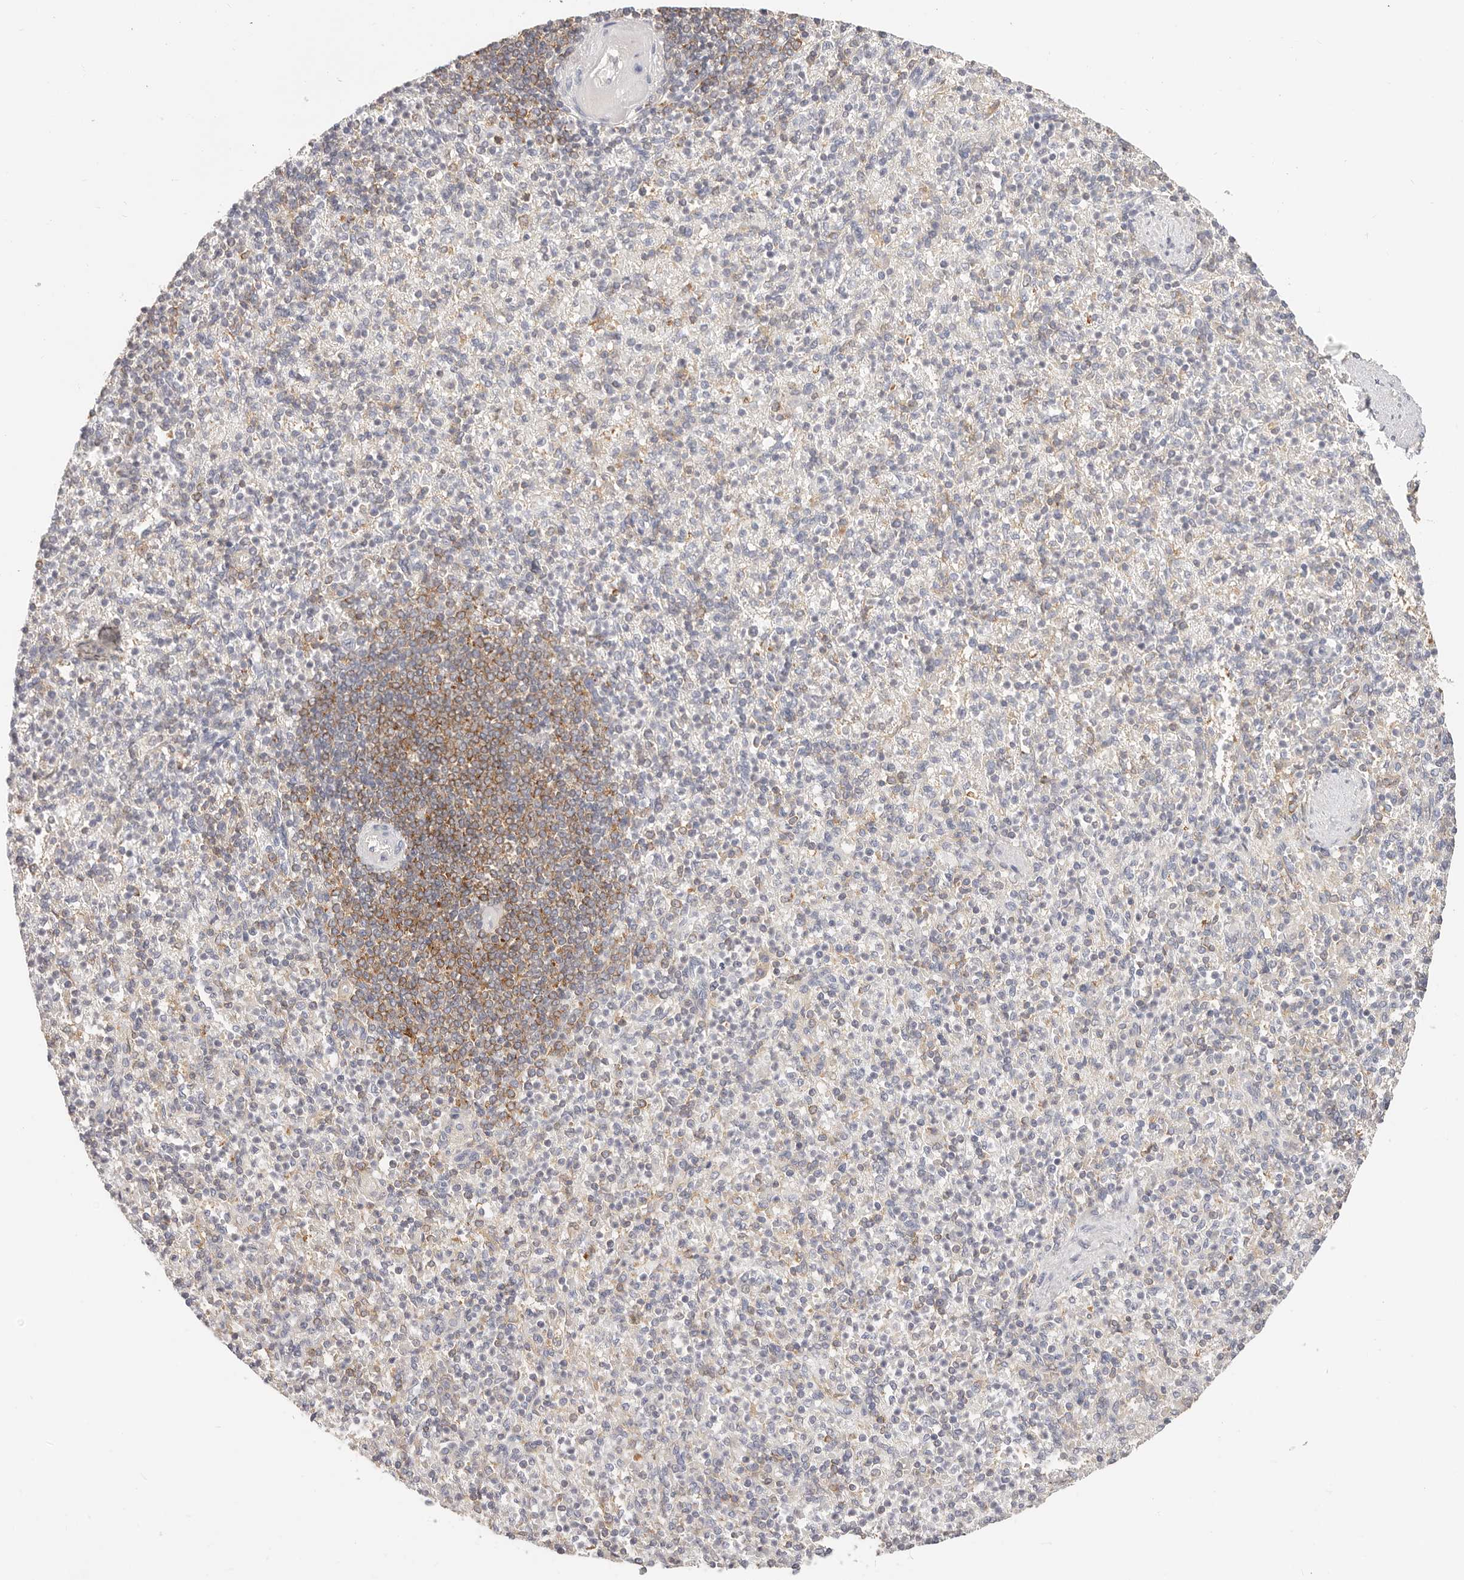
{"staining": {"intensity": "weak", "quantity": "<25%", "location": "cytoplasmic/membranous"}, "tissue": "spleen", "cell_type": "Cells in red pulp", "image_type": "normal", "snomed": [{"axis": "morphology", "description": "Normal tissue, NOS"}, {"axis": "topography", "description": "Spleen"}], "caption": "Immunohistochemical staining of benign human spleen shows no significant positivity in cells in red pulp.", "gene": "DTNBP1", "patient": {"sex": "female", "age": 74}}